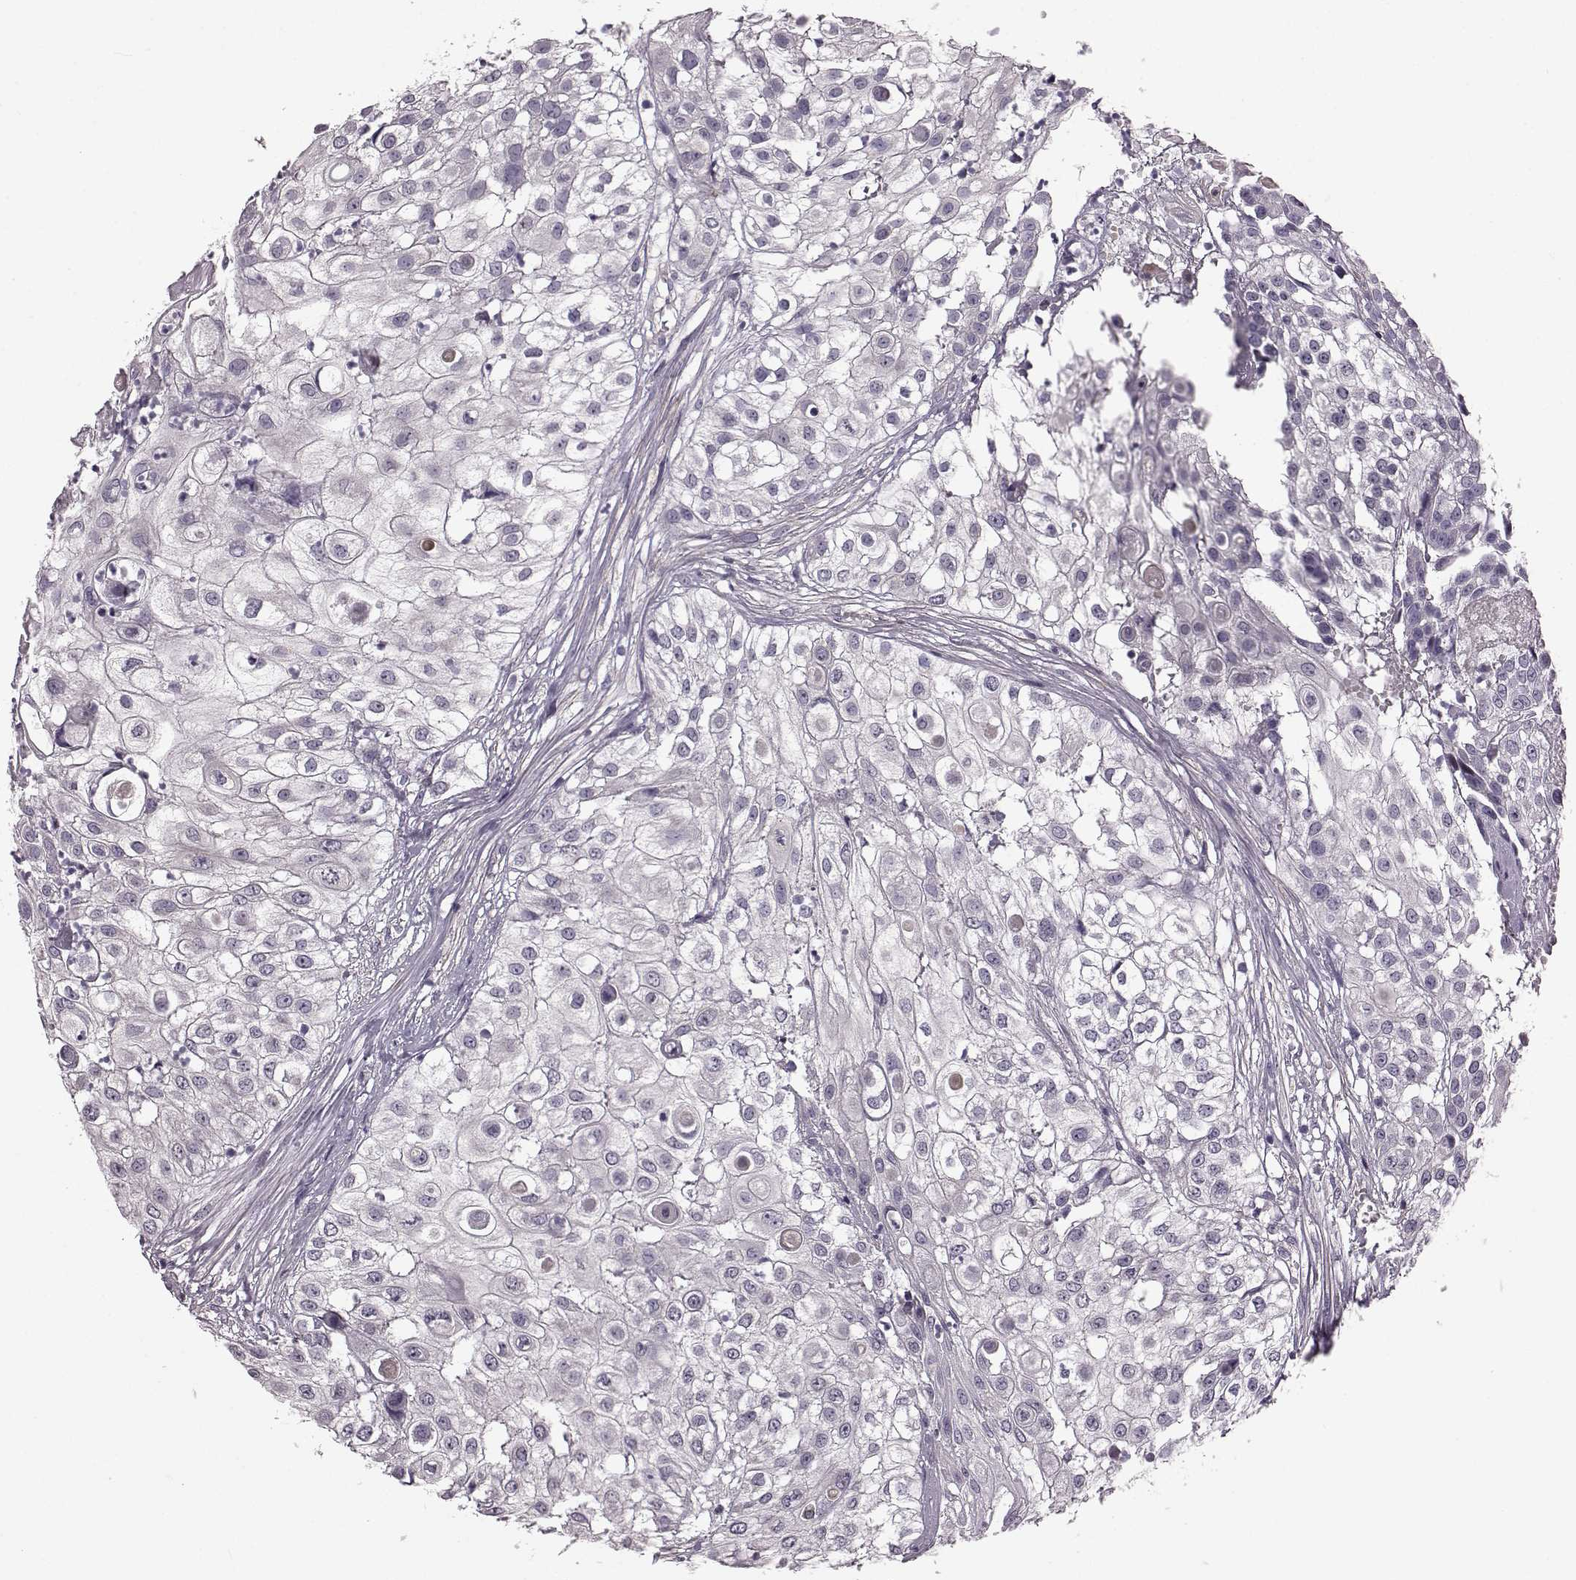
{"staining": {"intensity": "negative", "quantity": "none", "location": "none"}, "tissue": "urothelial cancer", "cell_type": "Tumor cells", "image_type": "cancer", "snomed": [{"axis": "morphology", "description": "Urothelial carcinoma, High grade"}, {"axis": "topography", "description": "Urinary bladder"}], "caption": "Urothelial cancer was stained to show a protein in brown. There is no significant positivity in tumor cells.", "gene": "GRK1", "patient": {"sex": "female", "age": 79}}